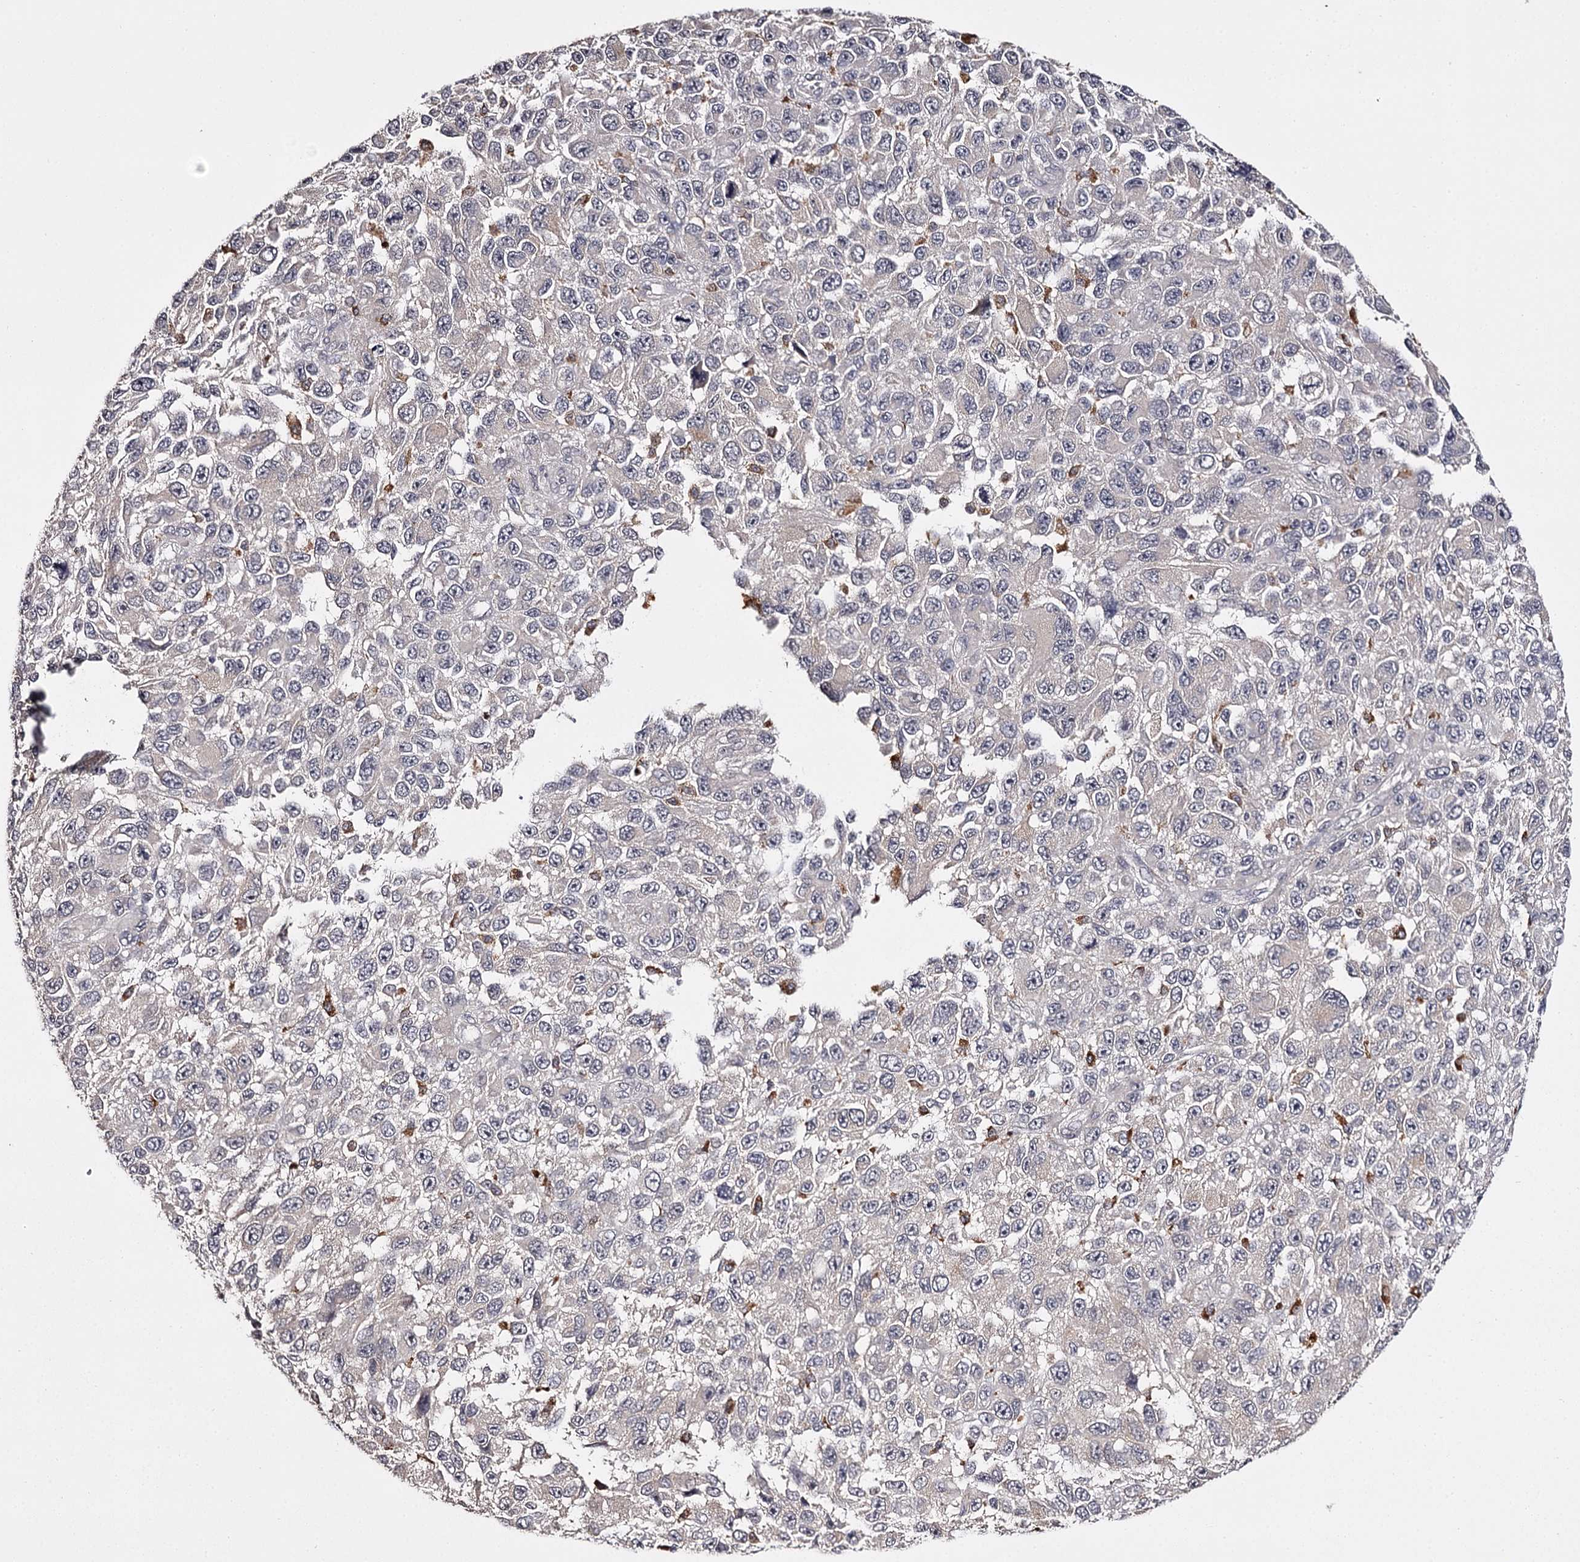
{"staining": {"intensity": "negative", "quantity": "none", "location": "none"}, "tissue": "melanoma", "cell_type": "Tumor cells", "image_type": "cancer", "snomed": [{"axis": "morphology", "description": "Malignant melanoma, NOS"}, {"axis": "topography", "description": "Skin"}], "caption": "Immunohistochemistry (IHC) photomicrograph of melanoma stained for a protein (brown), which reveals no staining in tumor cells.", "gene": "SLC32A1", "patient": {"sex": "female", "age": 96}}